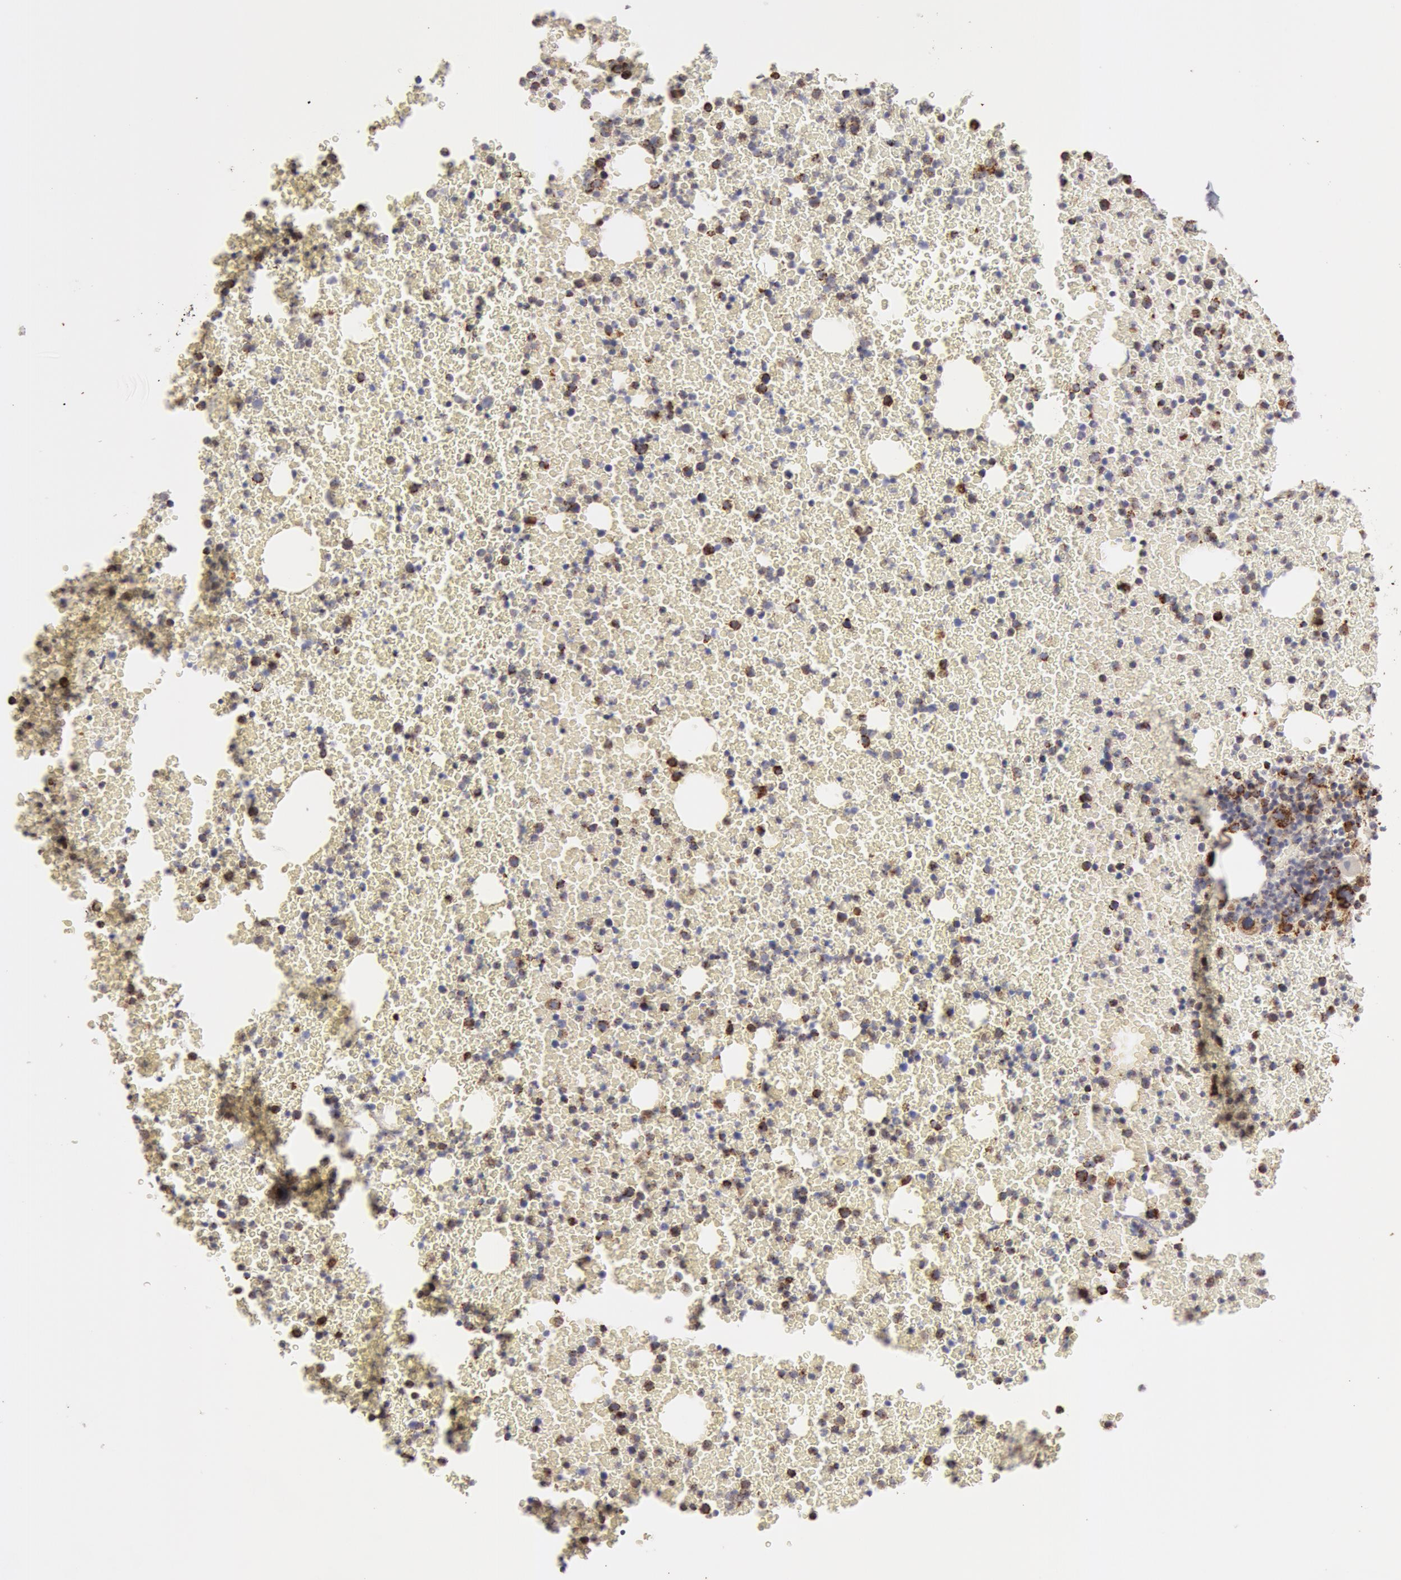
{"staining": {"intensity": "moderate", "quantity": ">75%", "location": "cytoplasmic/membranous"}, "tissue": "bone marrow", "cell_type": "Hematopoietic cells", "image_type": "normal", "snomed": [{"axis": "morphology", "description": "Normal tissue, NOS"}, {"axis": "topography", "description": "Bone marrow"}], "caption": "Human bone marrow stained for a protein (brown) demonstrates moderate cytoplasmic/membranous positive expression in about >75% of hematopoietic cells.", "gene": "ATP5F1B", "patient": {"sex": "female", "age": 41}}